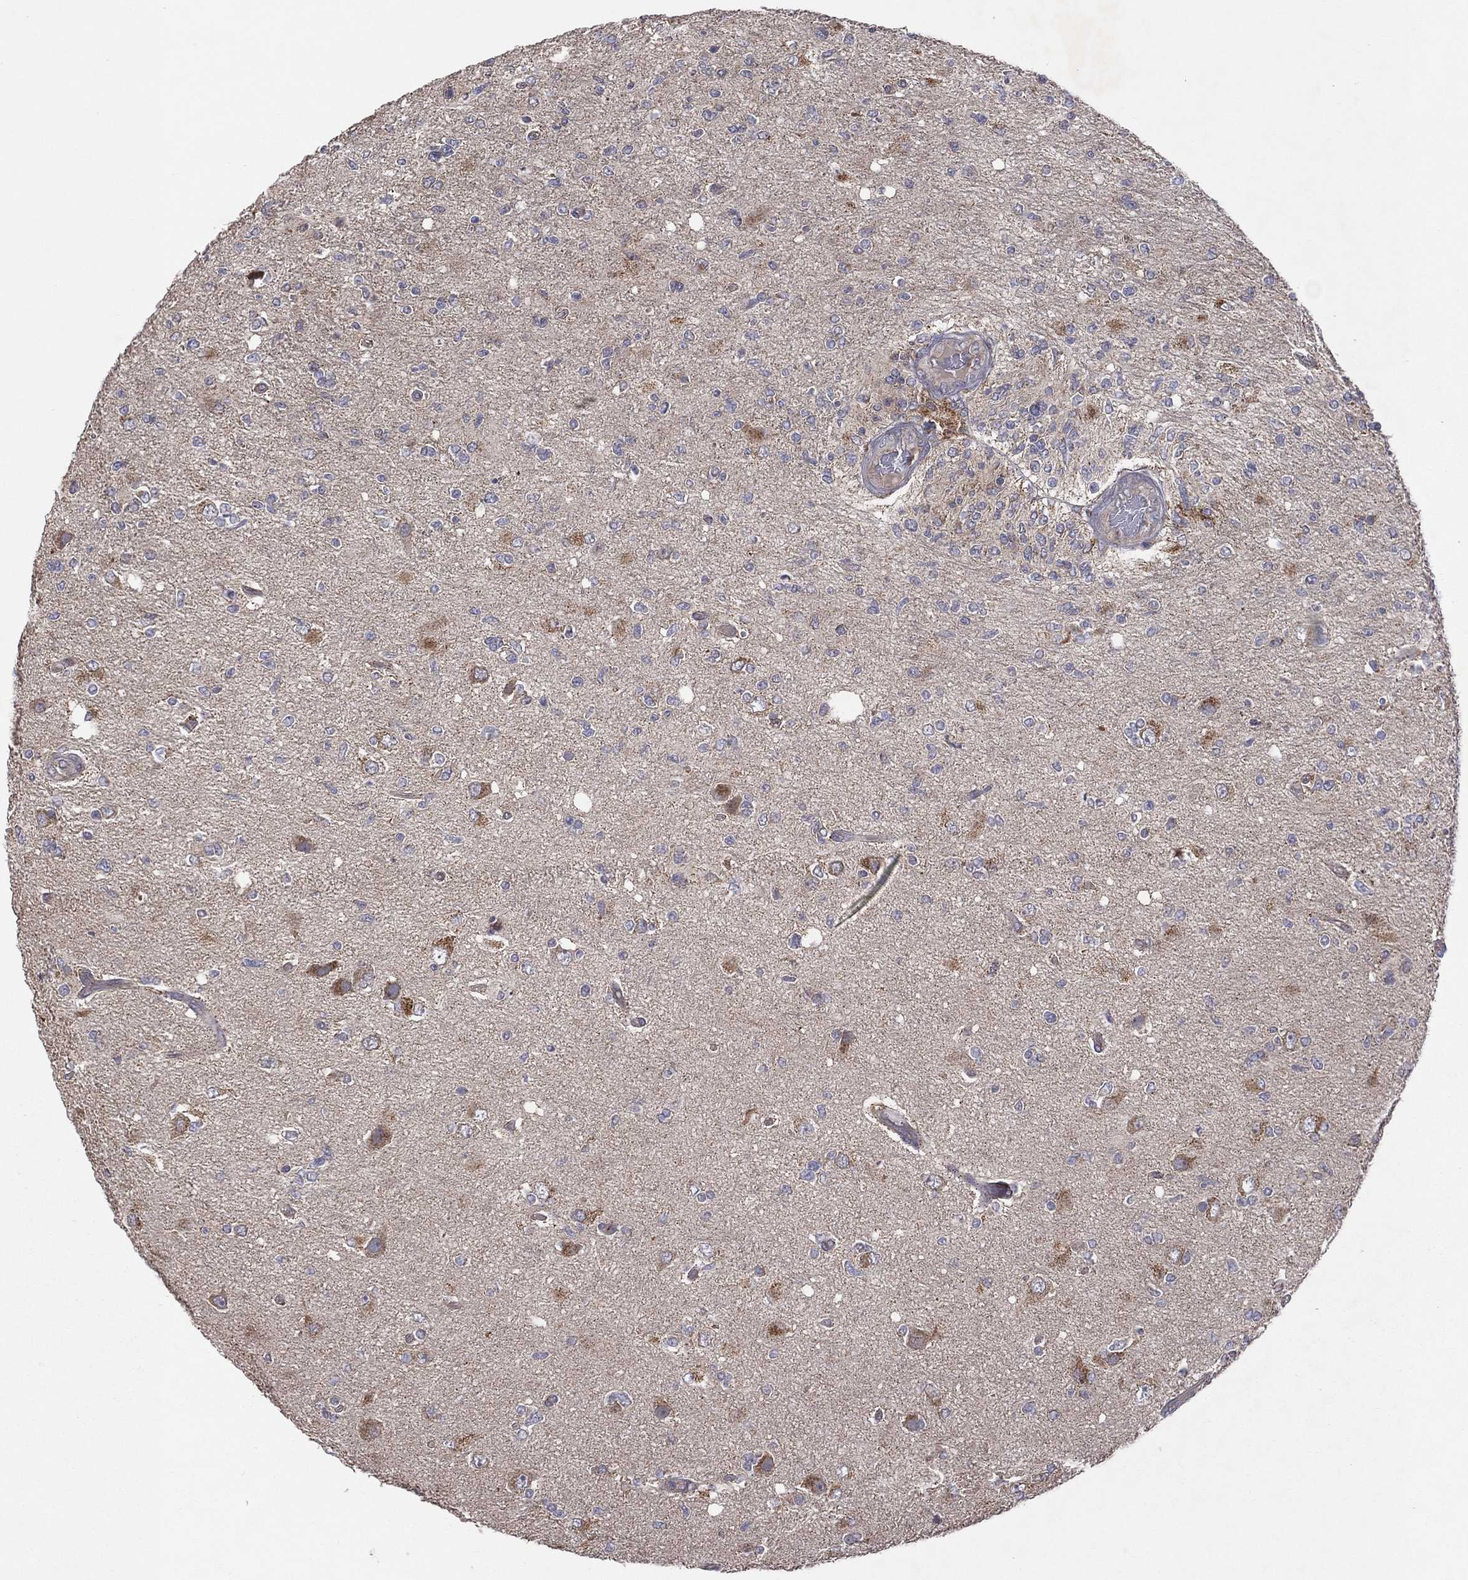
{"staining": {"intensity": "negative", "quantity": "none", "location": "none"}, "tissue": "glioma", "cell_type": "Tumor cells", "image_type": "cancer", "snomed": [{"axis": "morphology", "description": "Glioma, malignant, High grade"}, {"axis": "topography", "description": "Cerebral cortex"}], "caption": "A high-resolution photomicrograph shows immunohistochemistry staining of glioma, which reveals no significant positivity in tumor cells.", "gene": "STARD3", "patient": {"sex": "male", "age": 70}}